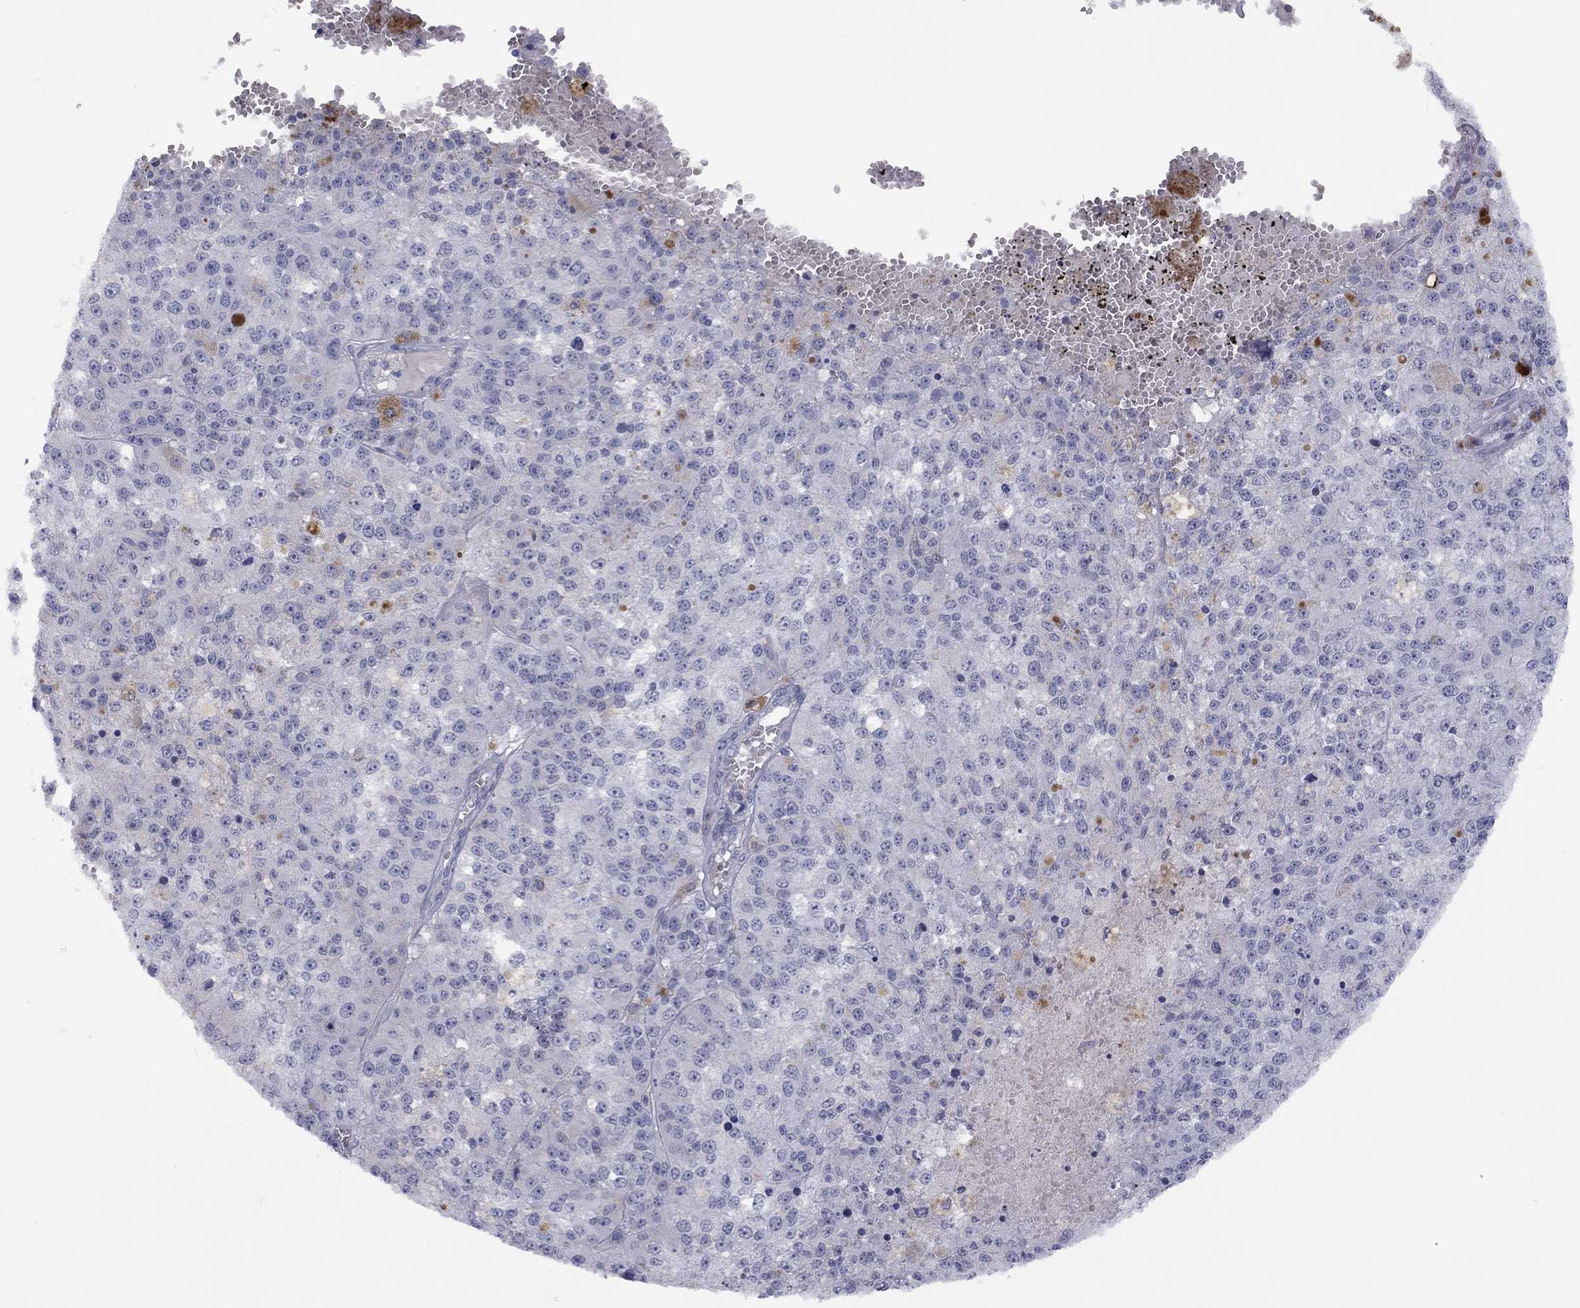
{"staining": {"intensity": "negative", "quantity": "none", "location": "none"}, "tissue": "melanoma", "cell_type": "Tumor cells", "image_type": "cancer", "snomed": [{"axis": "morphology", "description": "Malignant melanoma, Metastatic site"}, {"axis": "topography", "description": "Lymph node"}], "caption": "The immunohistochemistry (IHC) photomicrograph has no significant expression in tumor cells of malignant melanoma (metastatic site) tissue.", "gene": "CYP2B6", "patient": {"sex": "female", "age": 64}}